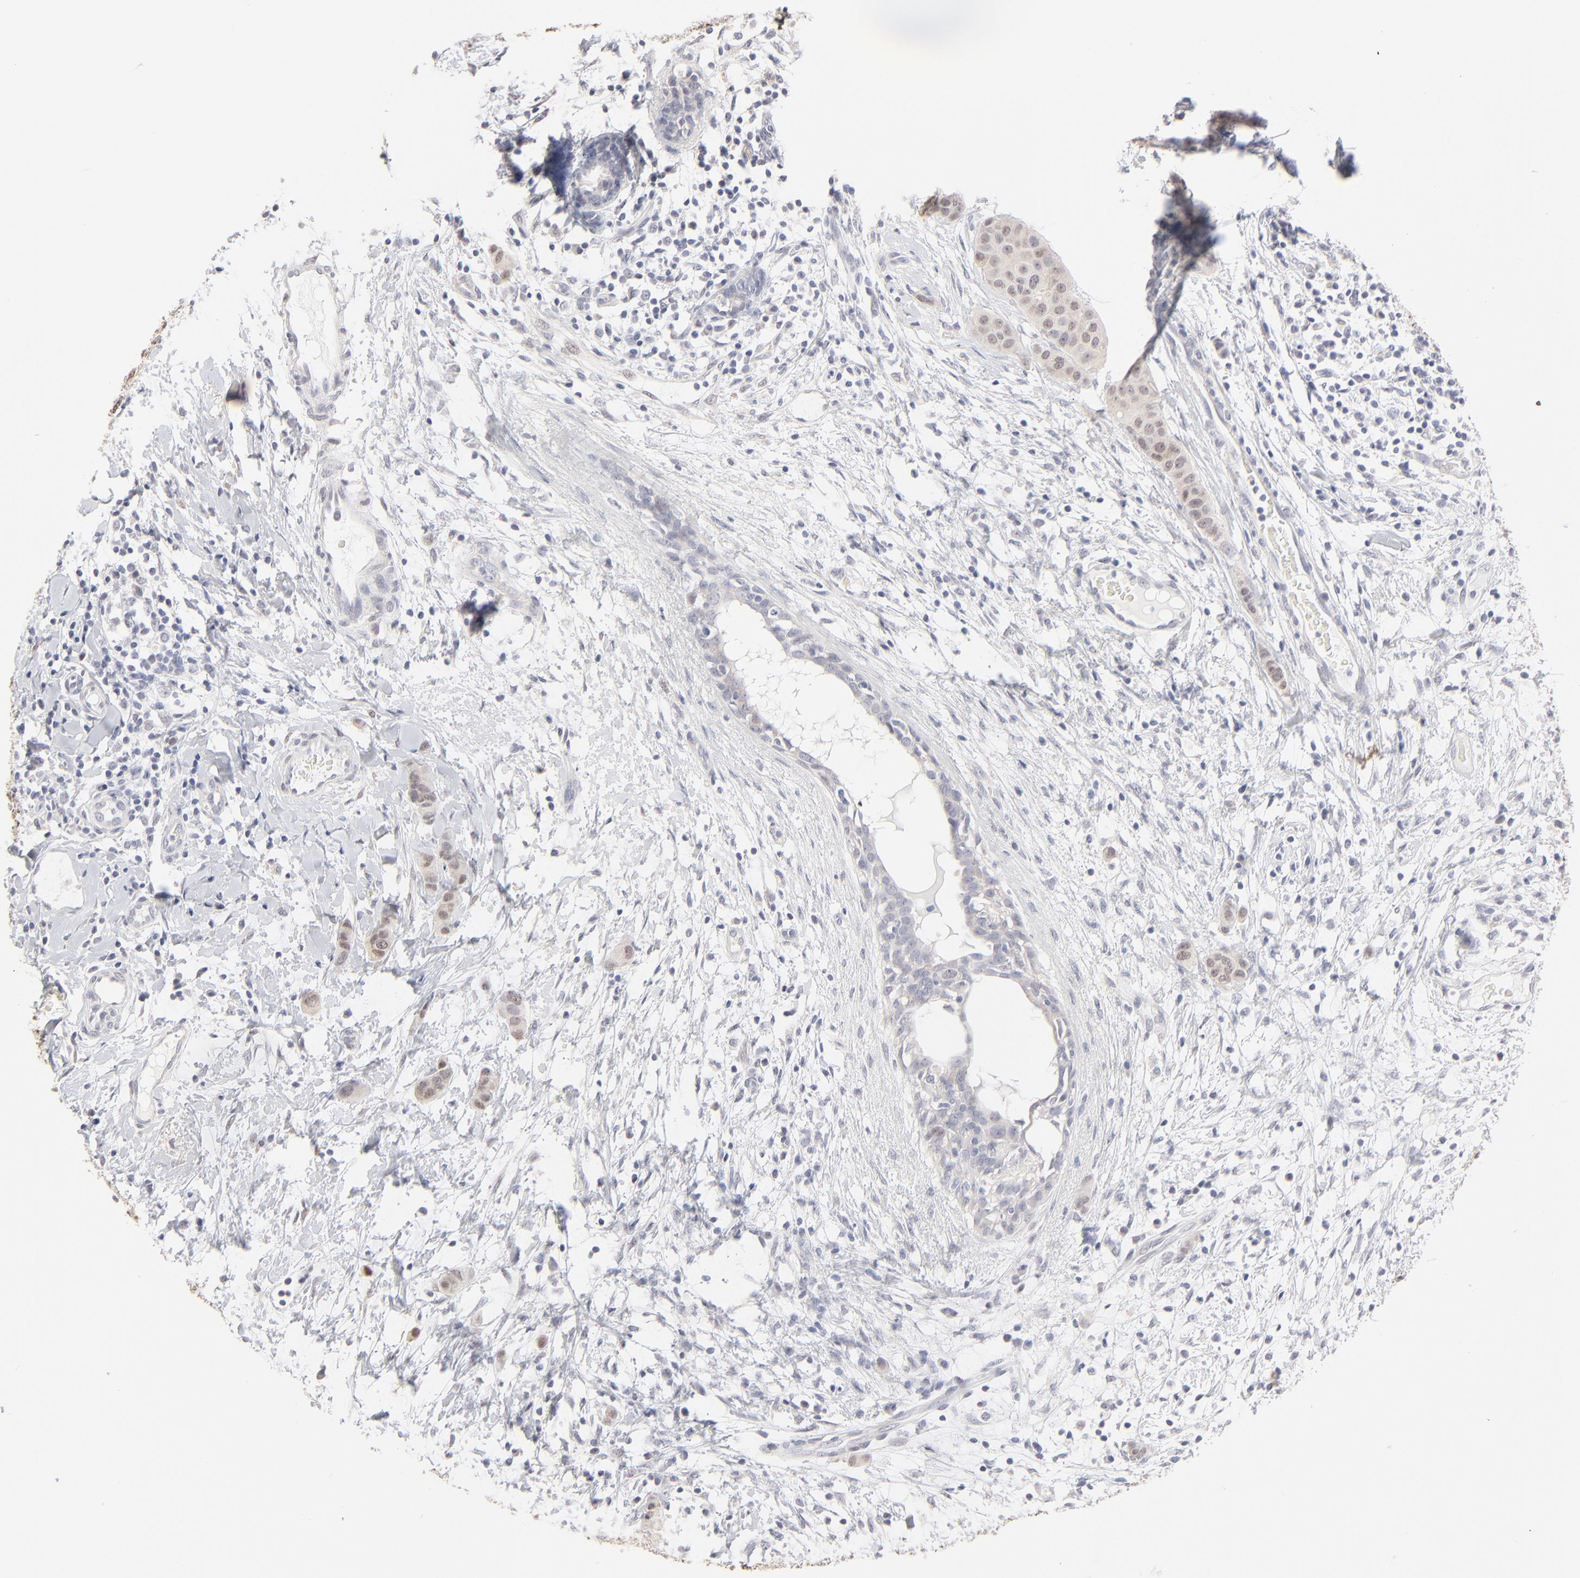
{"staining": {"intensity": "weak", "quantity": "25%-75%", "location": "nuclear"}, "tissue": "breast cancer", "cell_type": "Tumor cells", "image_type": "cancer", "snomed": [{"axis": "morphology", "description": "Duct carcinoma"}, {"axis": "topography", "description": "Breast"}], "caption": "Protein expression analysis of human invasive ductal carcinoma (breast) reveals weak nuclear staining in approximately 25%-75% of tumor cells.", "gene": "RBM3", "patient": {"sex": "female", "age": 40}}